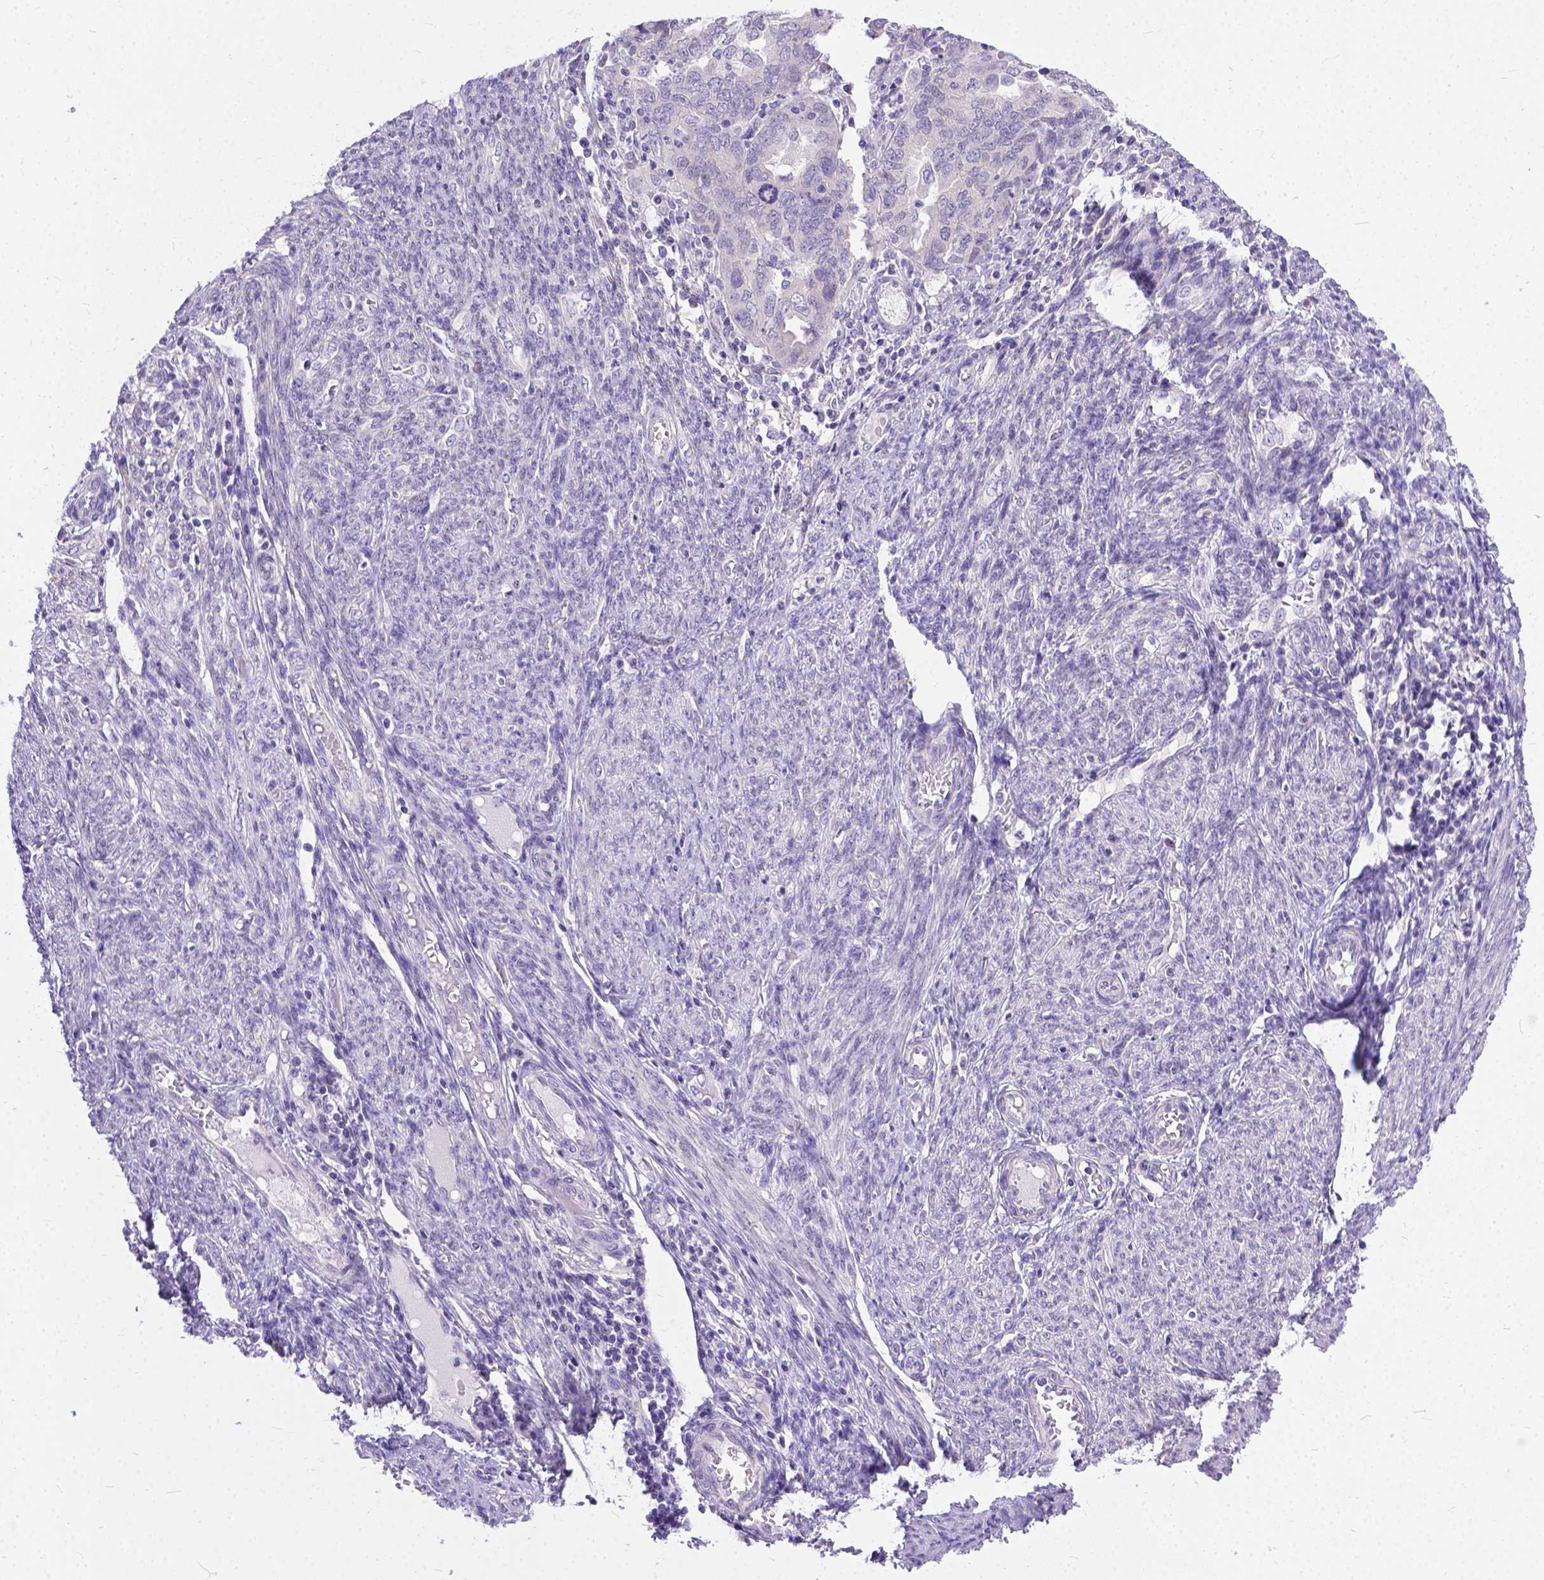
{"staining": {"intensity": "negative", "quantity": "none", "location": "none"}, "tissue": "endometrial cancer", "cell_type": "Tumor cells", "image_type": "cancer", "snomed": [{"axis": "morphology", "description": "Adenocarcinoma, NOS"}, {"axis": "topography", "description": "Endometrium"}], "caption": "Photomicrograph shows no protein staining in tumor cells of endometrial cancer (adenocarcinoma) tissue.", "gene": "TTLL6", "patient": {"sex": "female", "age": 79}}